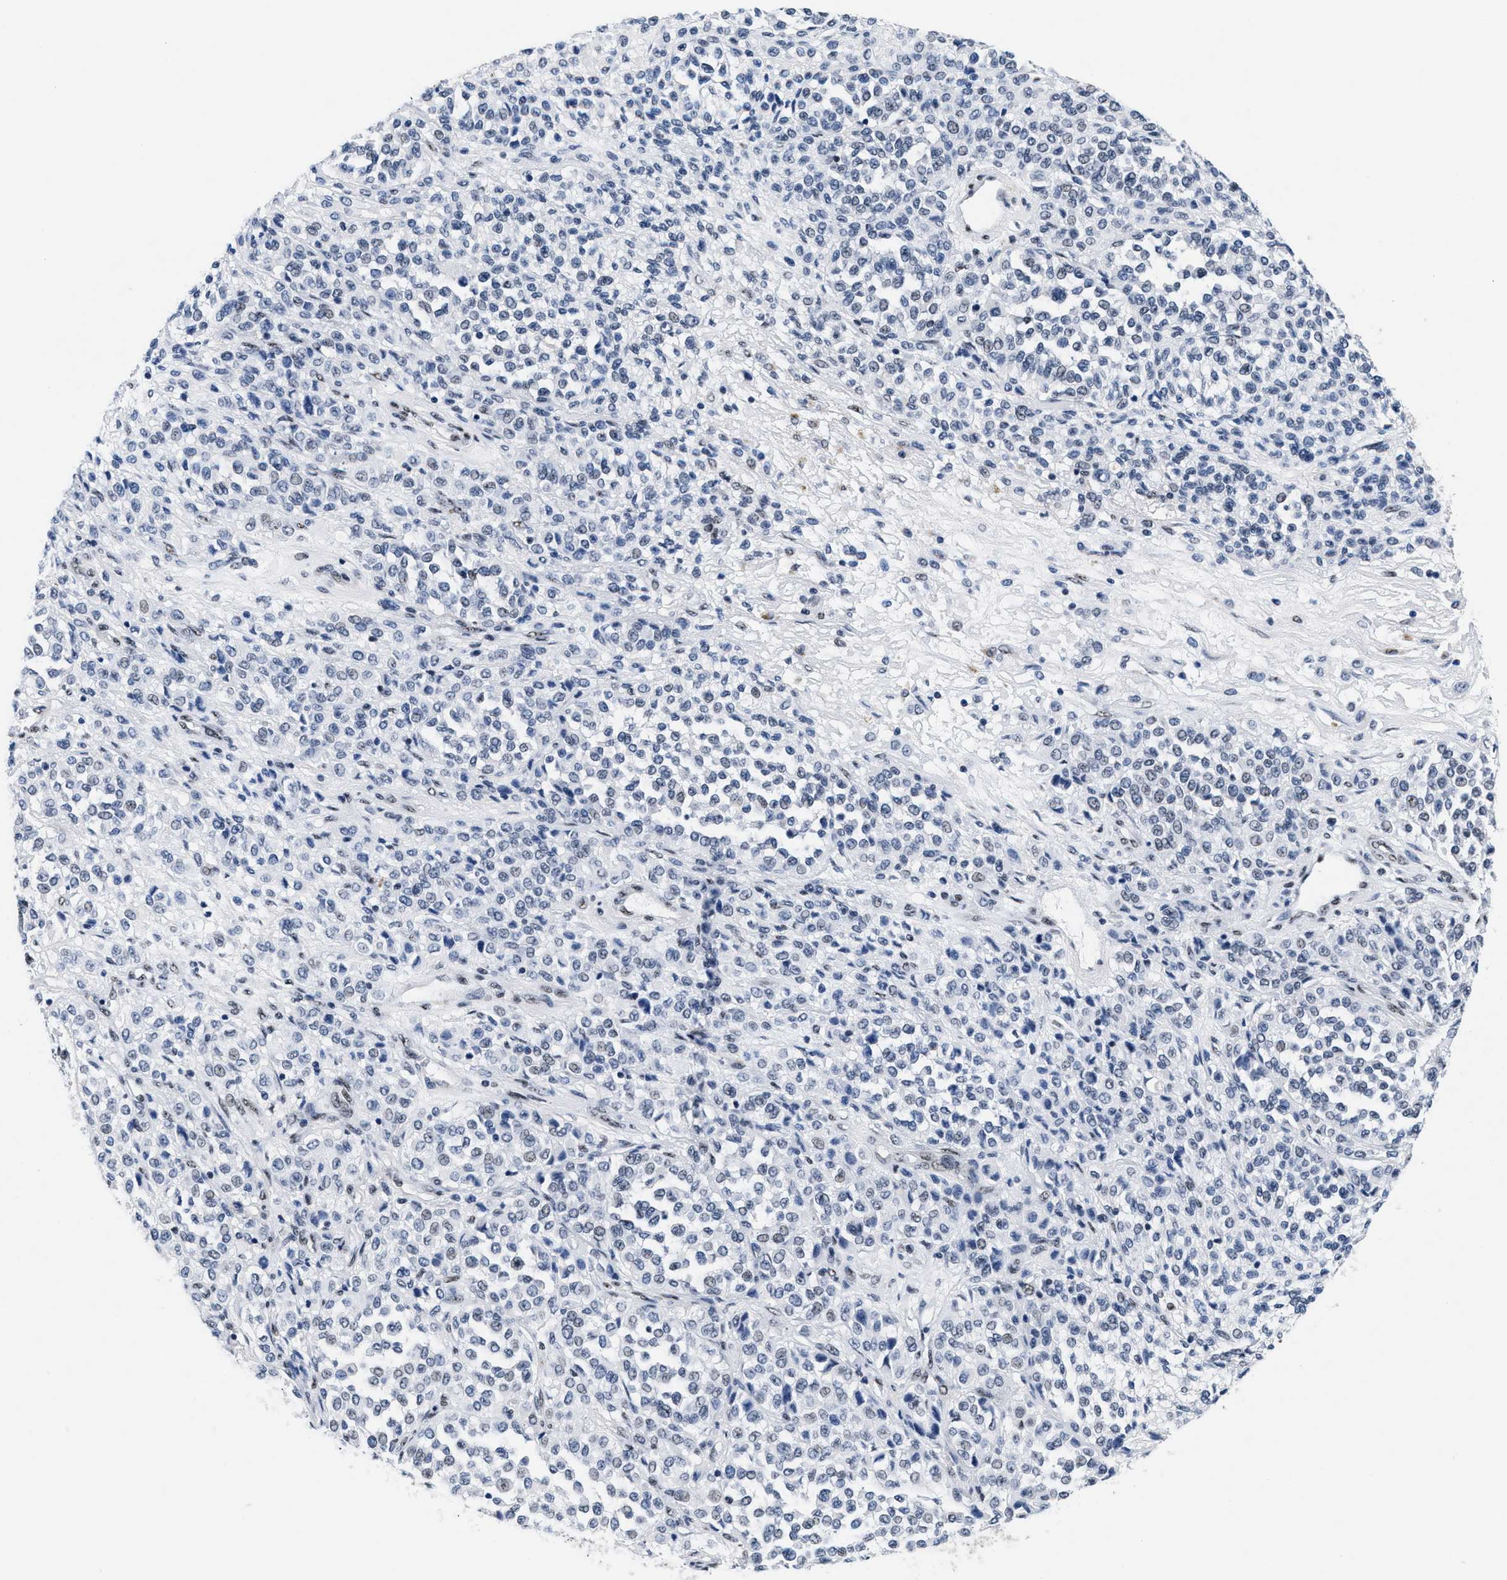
{"staining": {"intensity": "negative", "quantity": "none", "location": "none"}, "tissue": "melanoma", "cell_type": "Tumor cells", "image_type": "cancer", "snomed": [{"axis": "morphology", "description": "Malignant melanoma, Metastatic site"}, {"axis": "topography", "description": "Pancreas"}], "caption": "There is no significant positivity in tumor cells of melanoma.", "gene": "RAD50", "patient": {"sex": "female", "age": 30}}